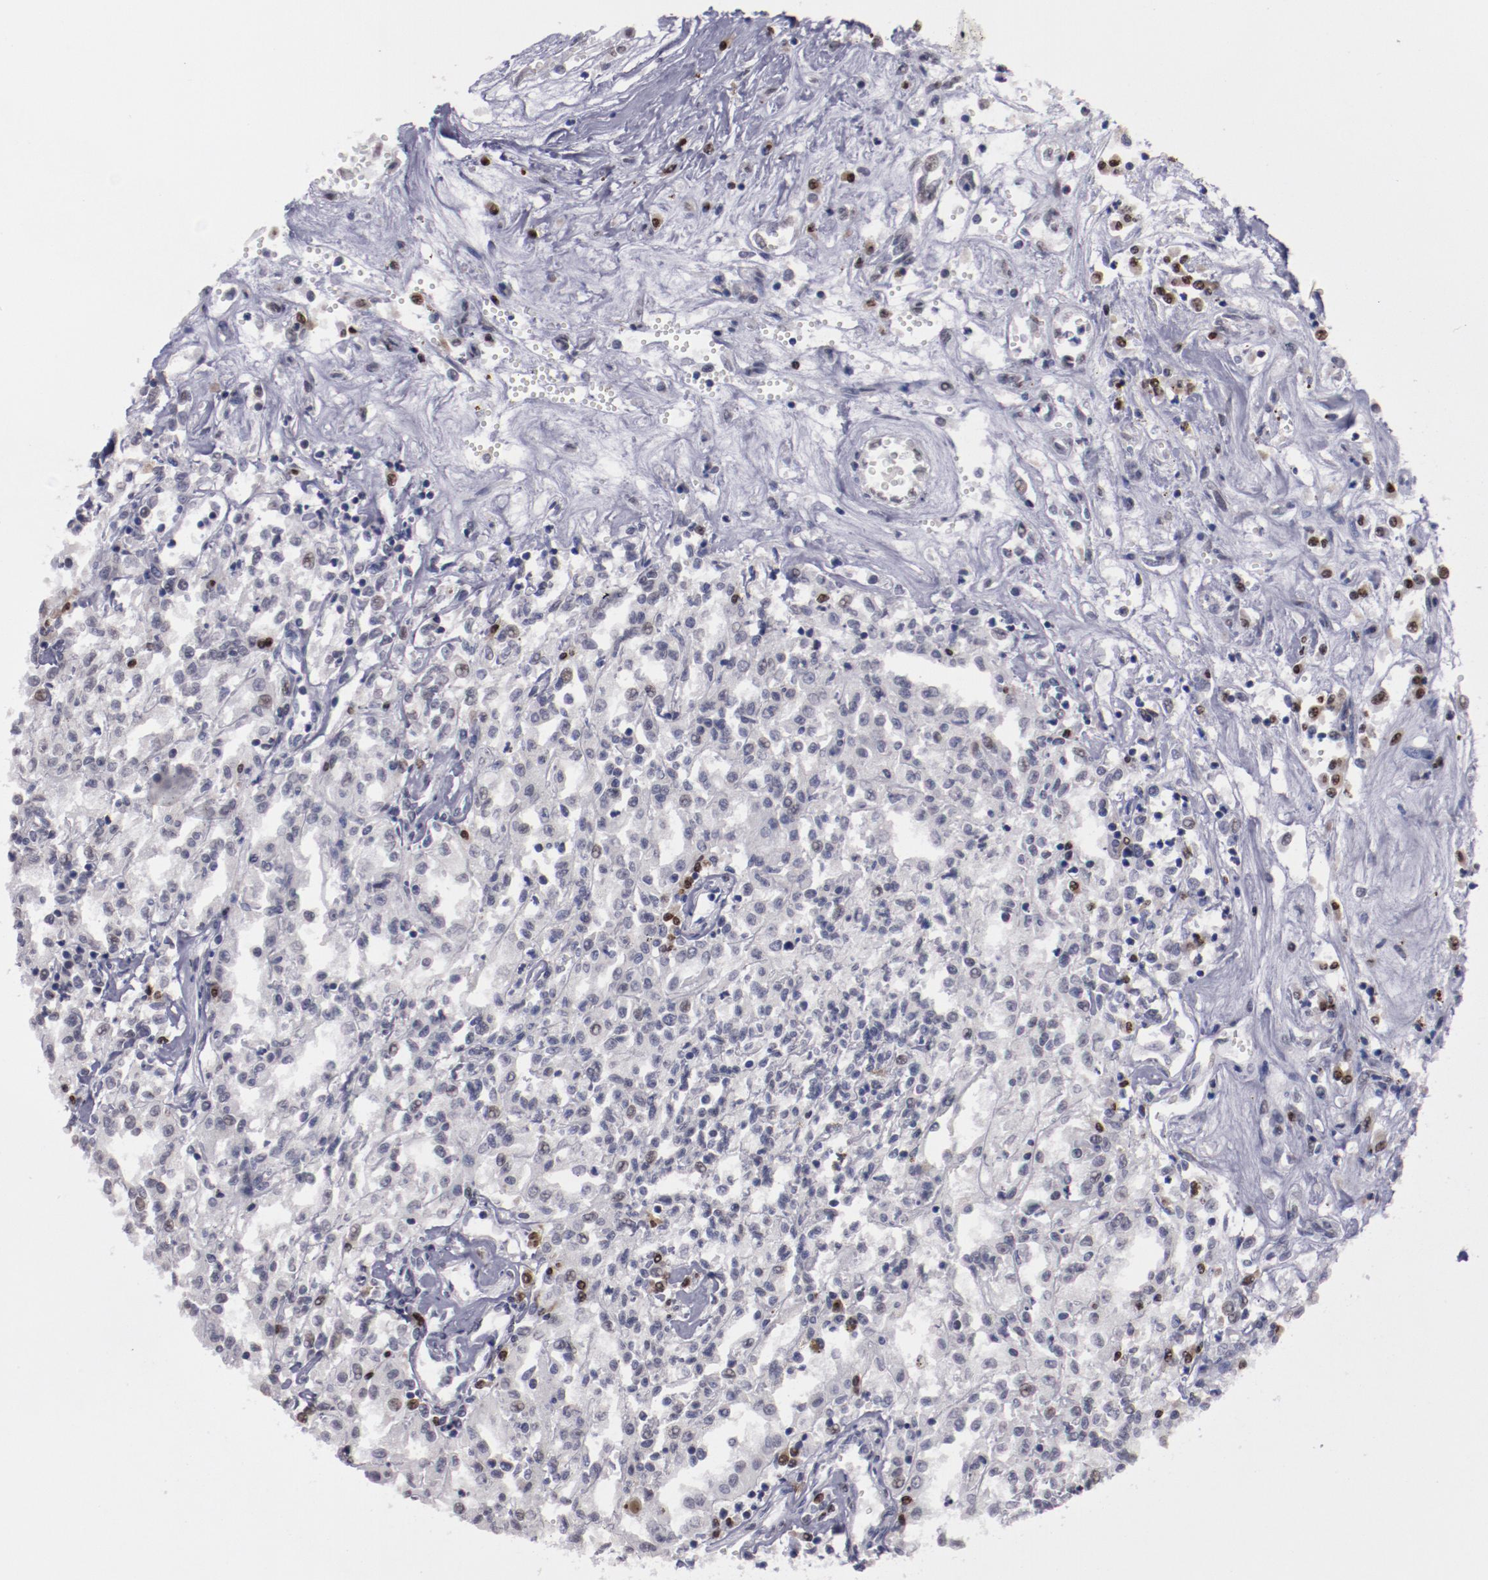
{"staining": {"intensity": "negative", "quantity": "none", "location": "none"}, "tissue": "renal cancer", "cell_type": "Tumor cells", "image_type": "cancer", "snomed": [{"axis": "morphology", "description": "Adenocarcinoma, NOS"}, {"axis": "topography", "description": "Kidney"}], "caption": "Immunohistochemistry (IHC) micrograph of neoplastic tissue: human renal adenocarcinoma stained with DAB shows no significant protein positivity in tumor cells. The staining was performed using DAB to visualize the protein expression in brown, while the nuclei were stained in blue with hematoxylin (Magnification: 20x).", "gene": "IRF4", "patient": {"sex": "male", "age": 78}}